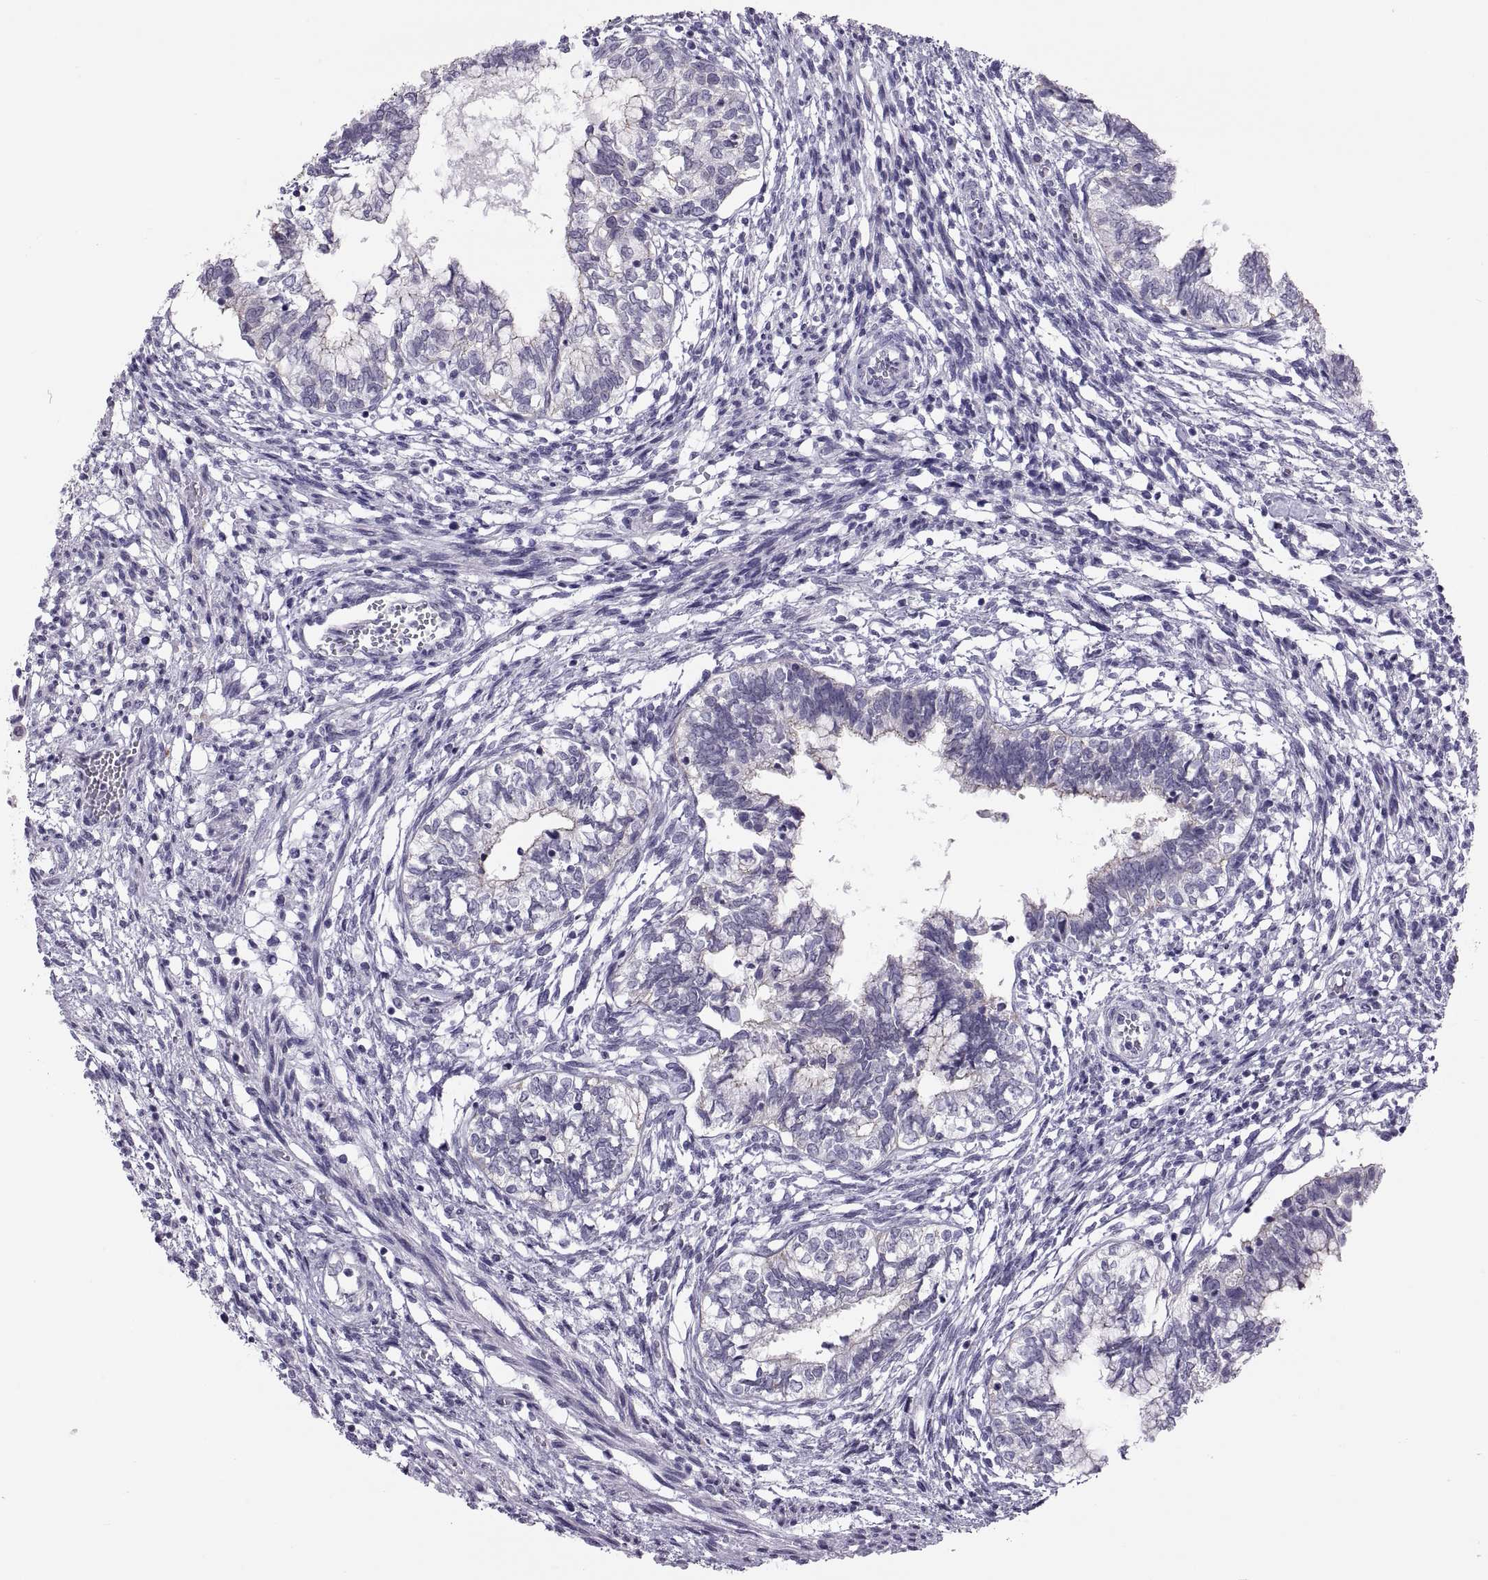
{"staining": {"intensity": "negative", "quantity": "none", "location": "none"}, "tissue": "testis cancer", "cell_type": "Tumor cells", "image_type": "cancer", "snomed": [{"axis": "morphology", "description": "Carcinoma, Embryonal, NOS"}, {"axis": "topography", "description": "Testis"}], "caption": "Image shows no significant protein staining in tumor cells of embryonal carcinoma (testis).", "gene": "QRICH2", "patient": {"sex": "male", "age": 37}}